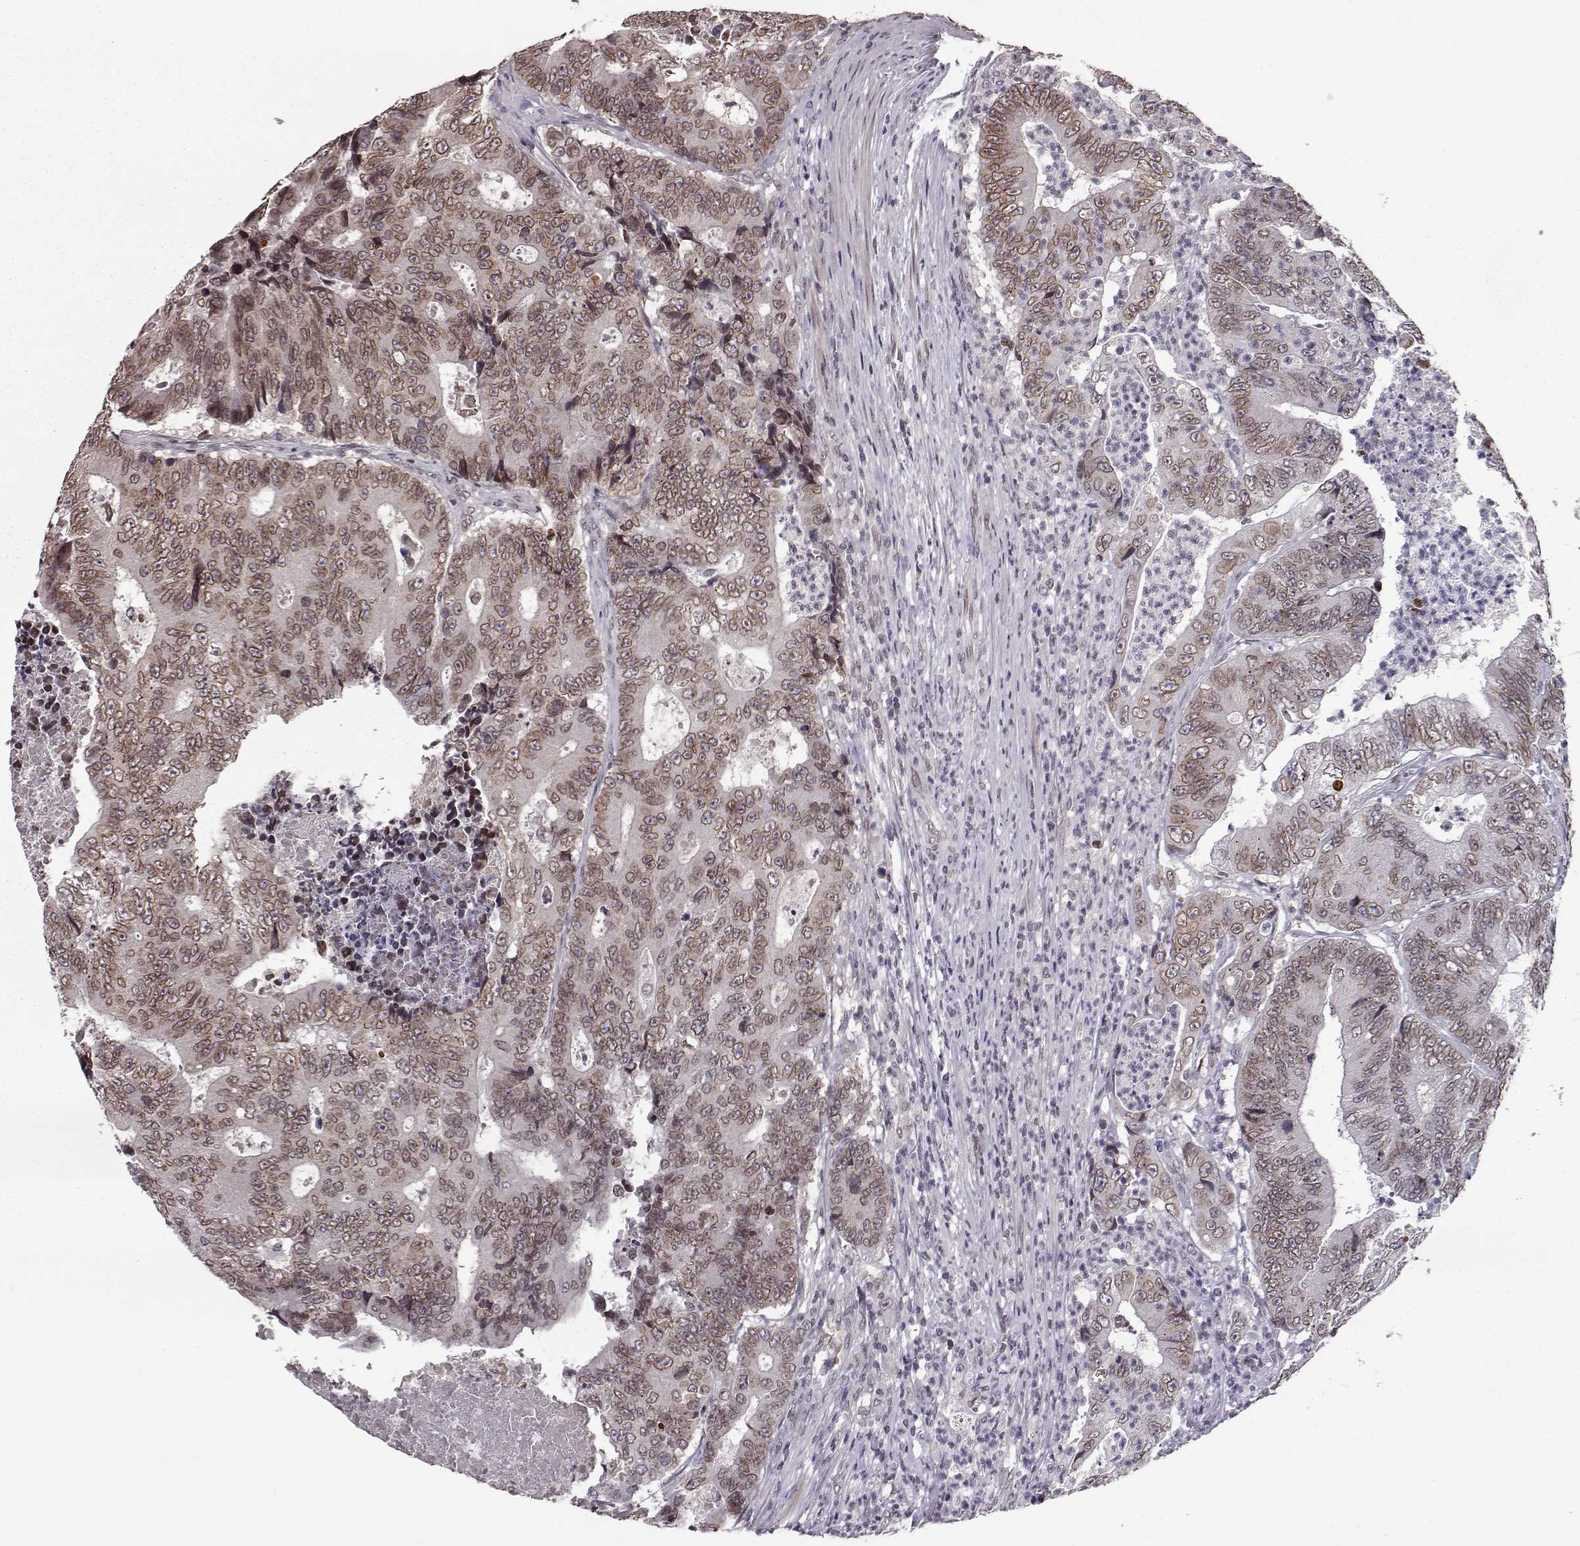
{"staining": {"intensity": "weak", "quantity": ">75%", "location": "cytoplasmic/membranous,nuclear"}, "tissue": "colorectal cancer", "cell_type": "Tumor cells", "image_type": "cancer", "snomed": [{"axis": "morphology", "description": "Adenocarcinoma, NOS"}, {"axis": "topography", "description": "Colon"}], "caption": "IHC photomicrograph of neoplastic tissue: colorectal cancer (adenocarcinoma) stained using immunohistochemistry (IHC) exhibits low levels of weak protein expression localized specifically in the cytoplasmic/membranous and nuclear of tumor cells, appearing as a cytoplasmic/membranous and nuclear brown color.", "gene": "NUP37", "patient": {"sex": "female", "age": 48}}